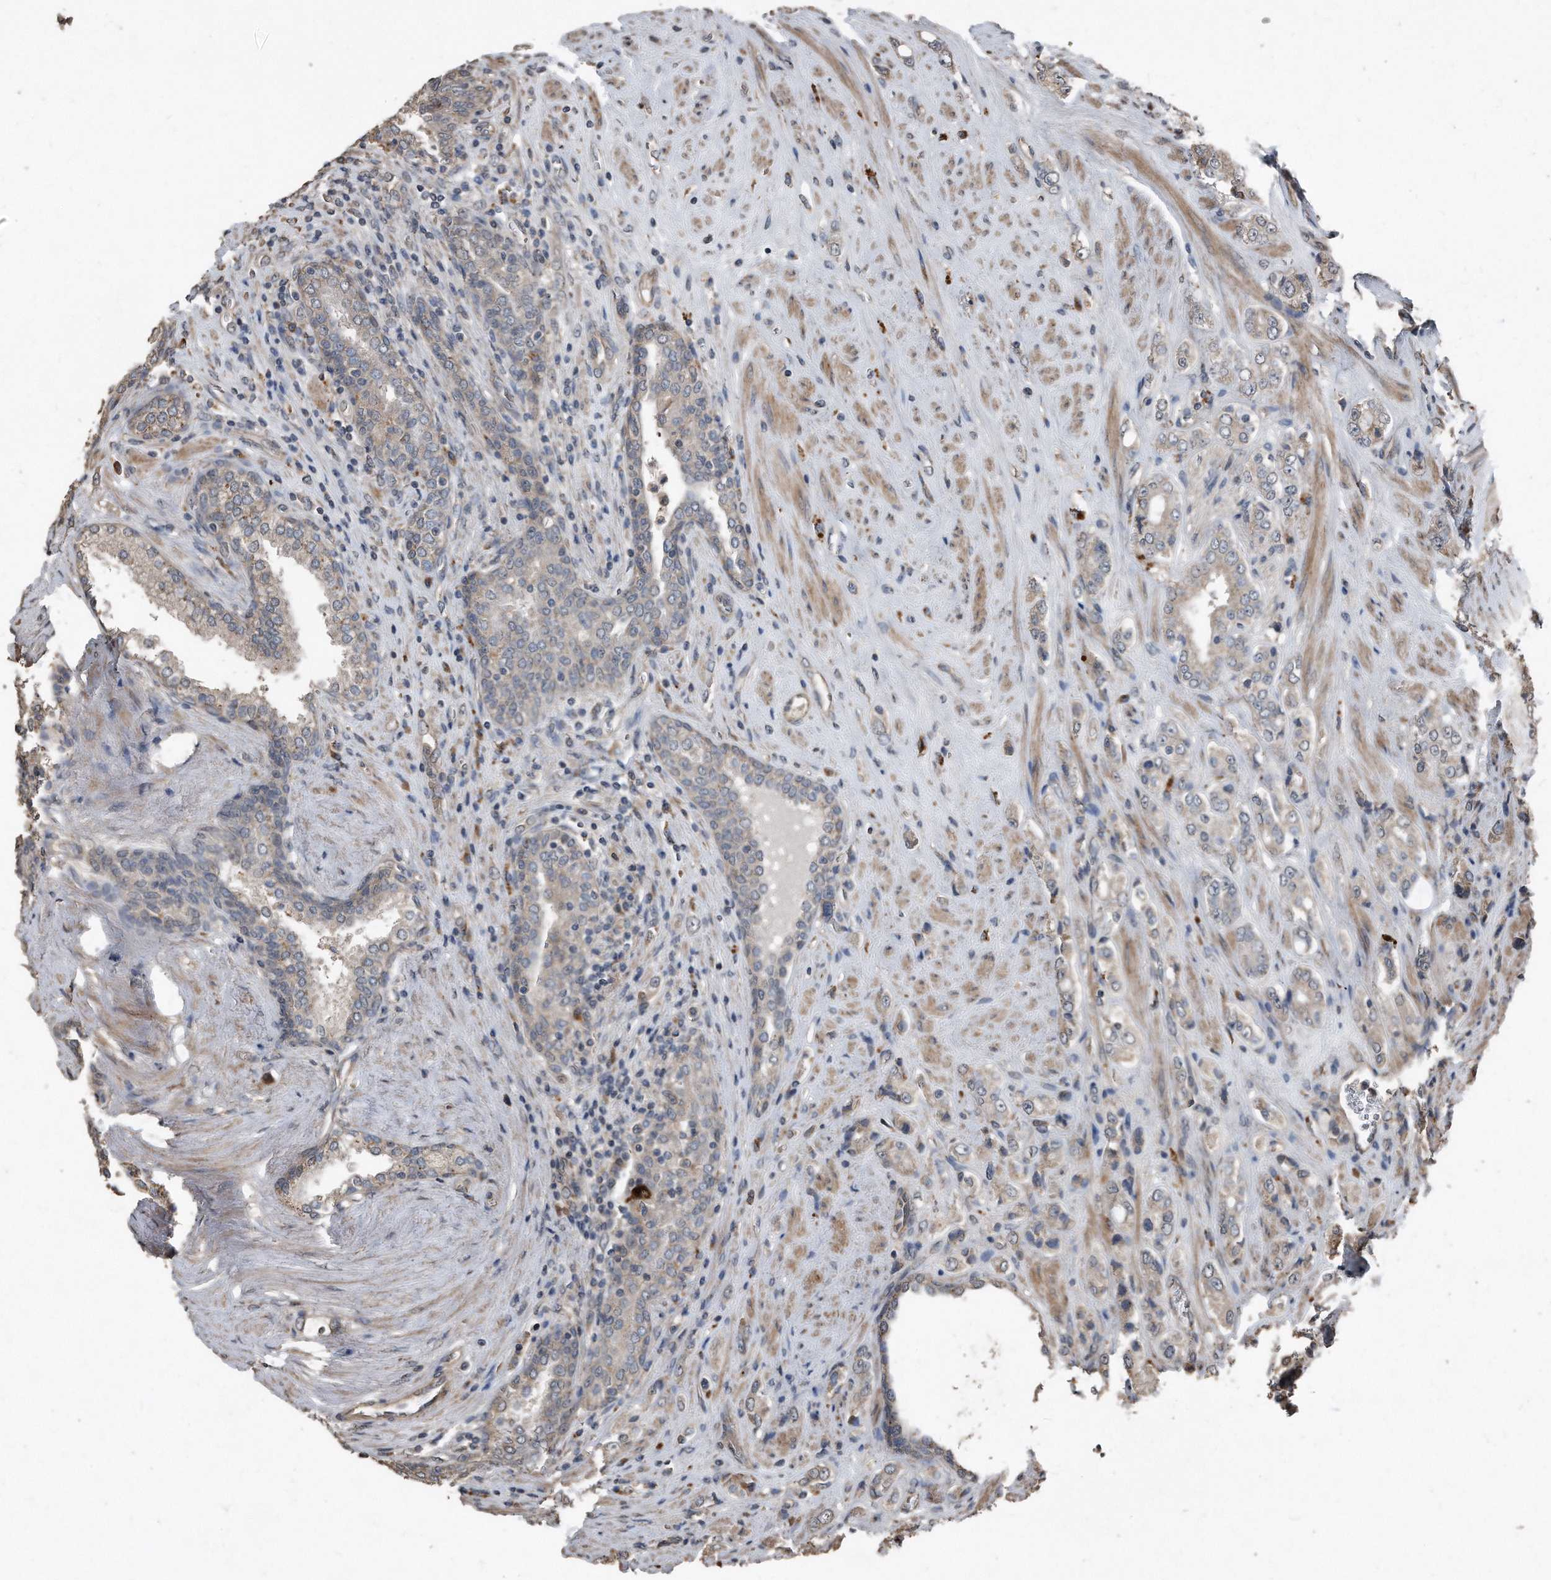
{"staining": {"intensity": "negative", "quantity": "none", "location": "none"}, "tissue": "prostate cancer", "cell_type": "Tumor cells", "image_type": "cancer", "snomed": [{"axis": "morphology", "description": "Adenocarcinoma, High grade"}, {"axis": "topography", "description": "Prostate"}], "caption": "Immunohistochemistry (IHC) micrograph of prostate cancer stained for a protein (brown), which displays no positivity in tumor cells.", "gene": "ANKRD10", "patient": {"sex": "male", "age": 61}}